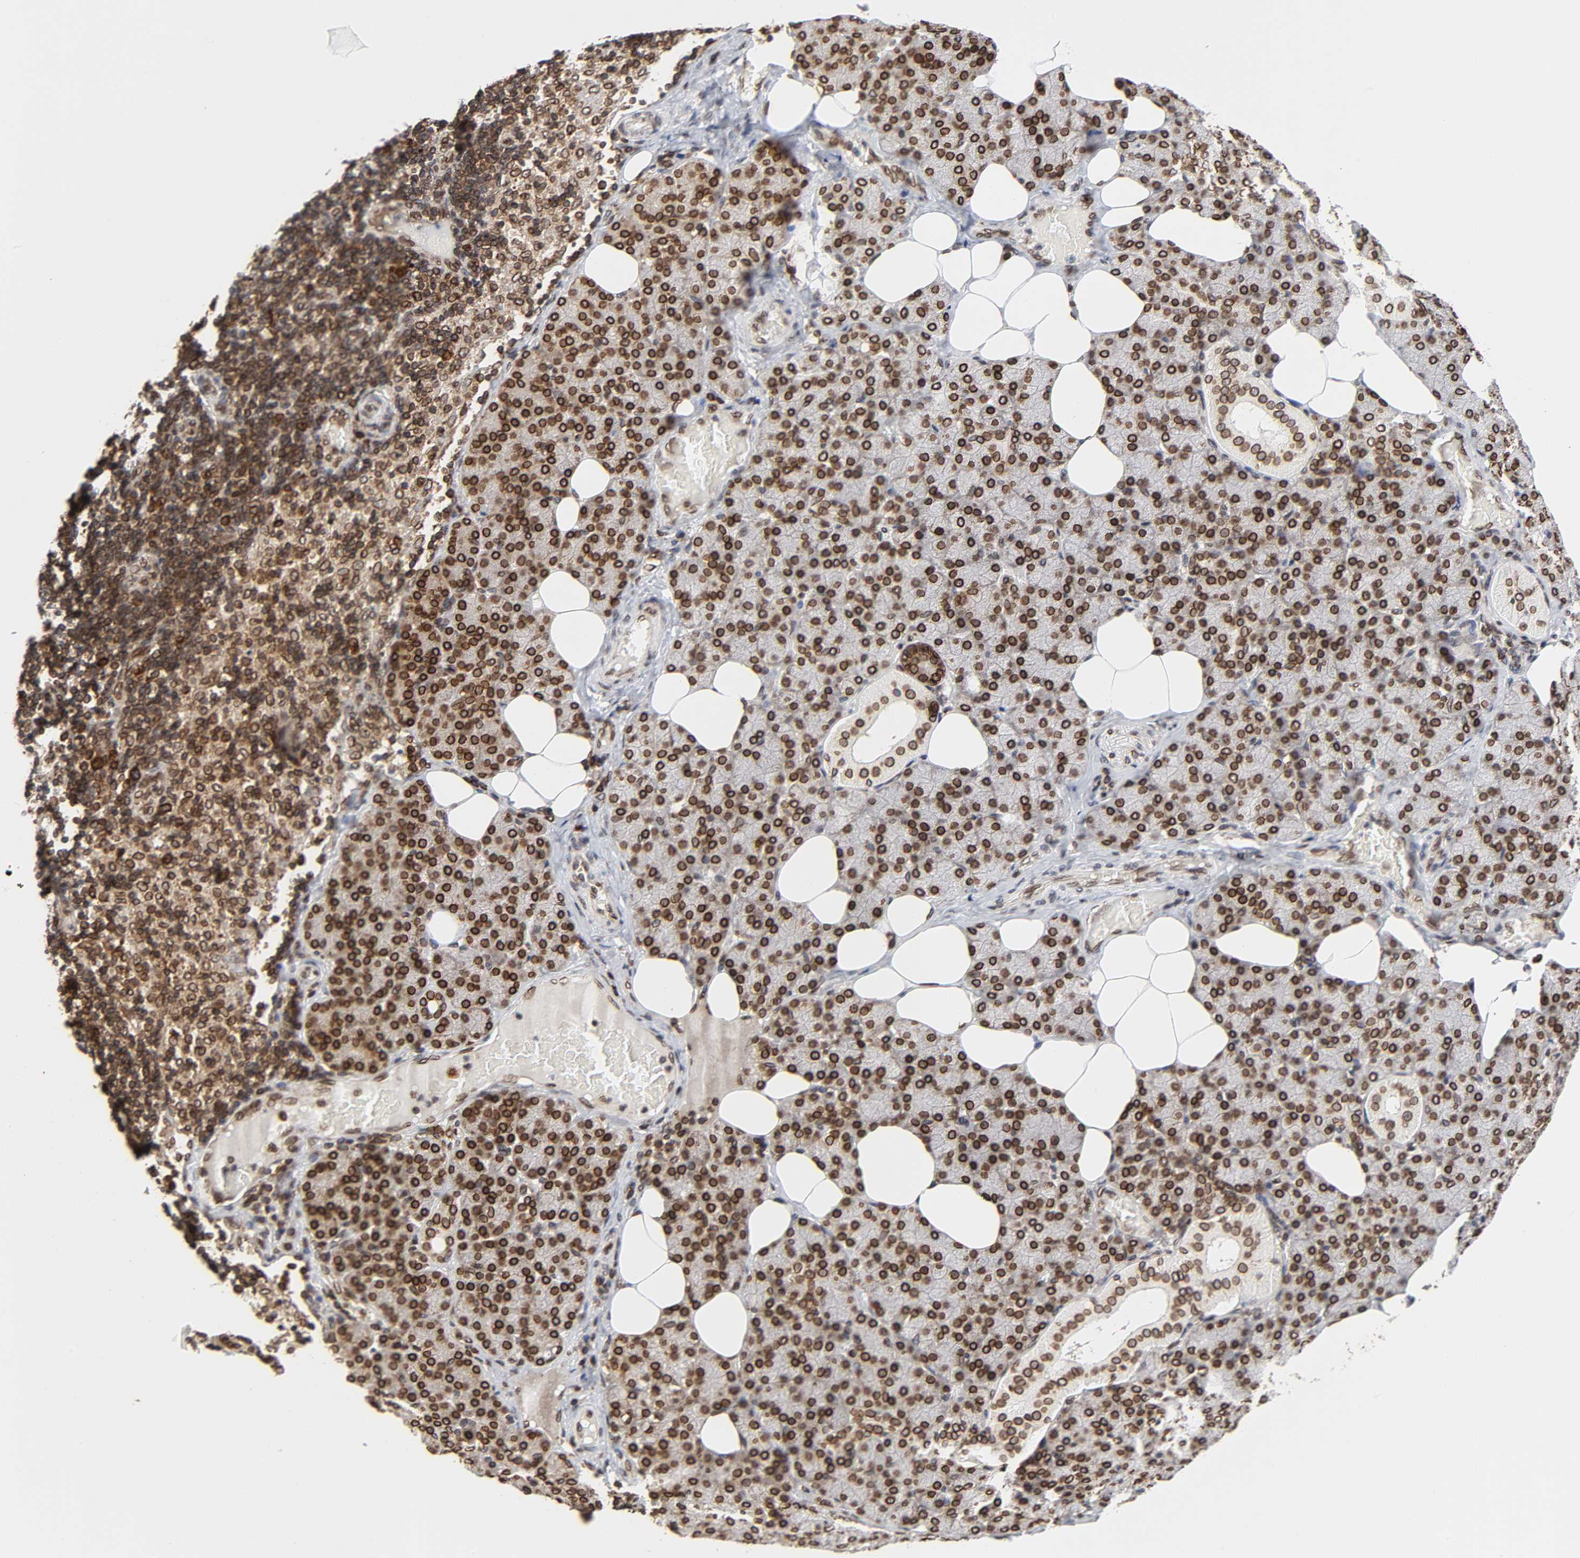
{"staining": {"intensity": "strong", "quantity": ">75%", "location": "cytoplasmic/membranous,nuclear"}, "tissue": "salivary gland", "cell_type": "Glandular cells", "image_type": "normal", "snomed": [{"axis": "morphology", "description": "Normal tissue, NOS"}, {"axis": "topography", "description": "Lymph node"}, {"axis": "topography", "description": "Salivary gland"}], "caption": "Salivary gland stained with a brown dye demonstrates strong cytoplasmic/membranous,nuclear positive staining in about >75% of glandular cells.", "gene": "RANGAP1", "patient": {"sex": "male", "age": 8}}